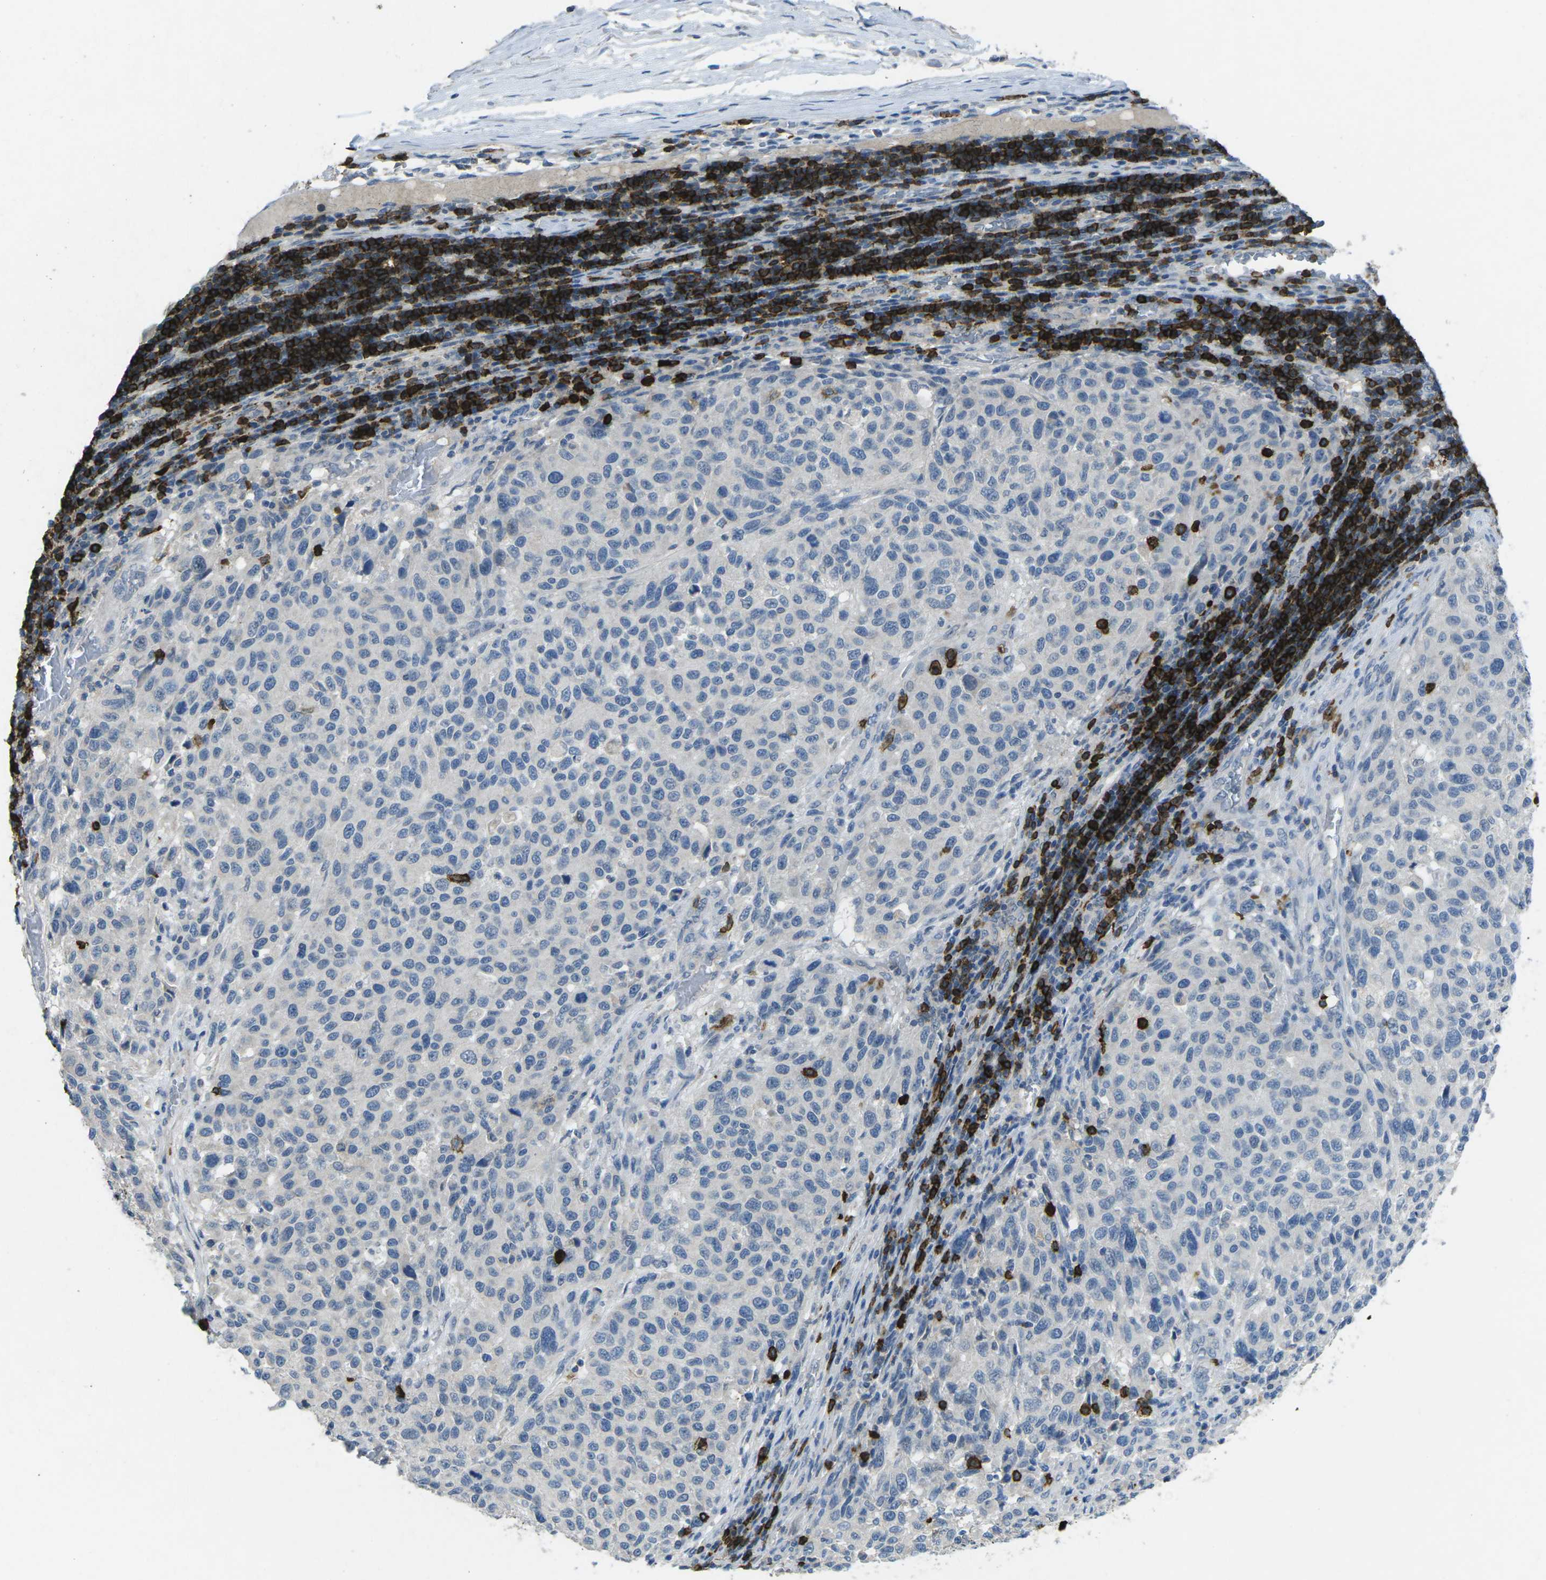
{"staining": {"intensity": "negative", "quantity": "none", "location": "none"}, "tissue": "melanoma", "cell_type": "Tumor cells", "image_type": "cancer", "snomed": [{"axis": "morphology", "description": "Malignant melanoma, Metastatic site"}, {"axis": "topography", "description": "Lymph node"}], "caption": "This micrograph is of malignant melanoma (metastatic site) stained with immunohistochemistry (IHC) to label a protein in brown with the nuclei are counter-stained blue. There is no staining in tumor cells. Brightfield microscopy of immunohistochemistry (IHC) stained with DAB (brown) and hematoxylin (blue), captured at high magnification.", "gene": "CD19", "patient": {"sex": "male", "age": 61}}